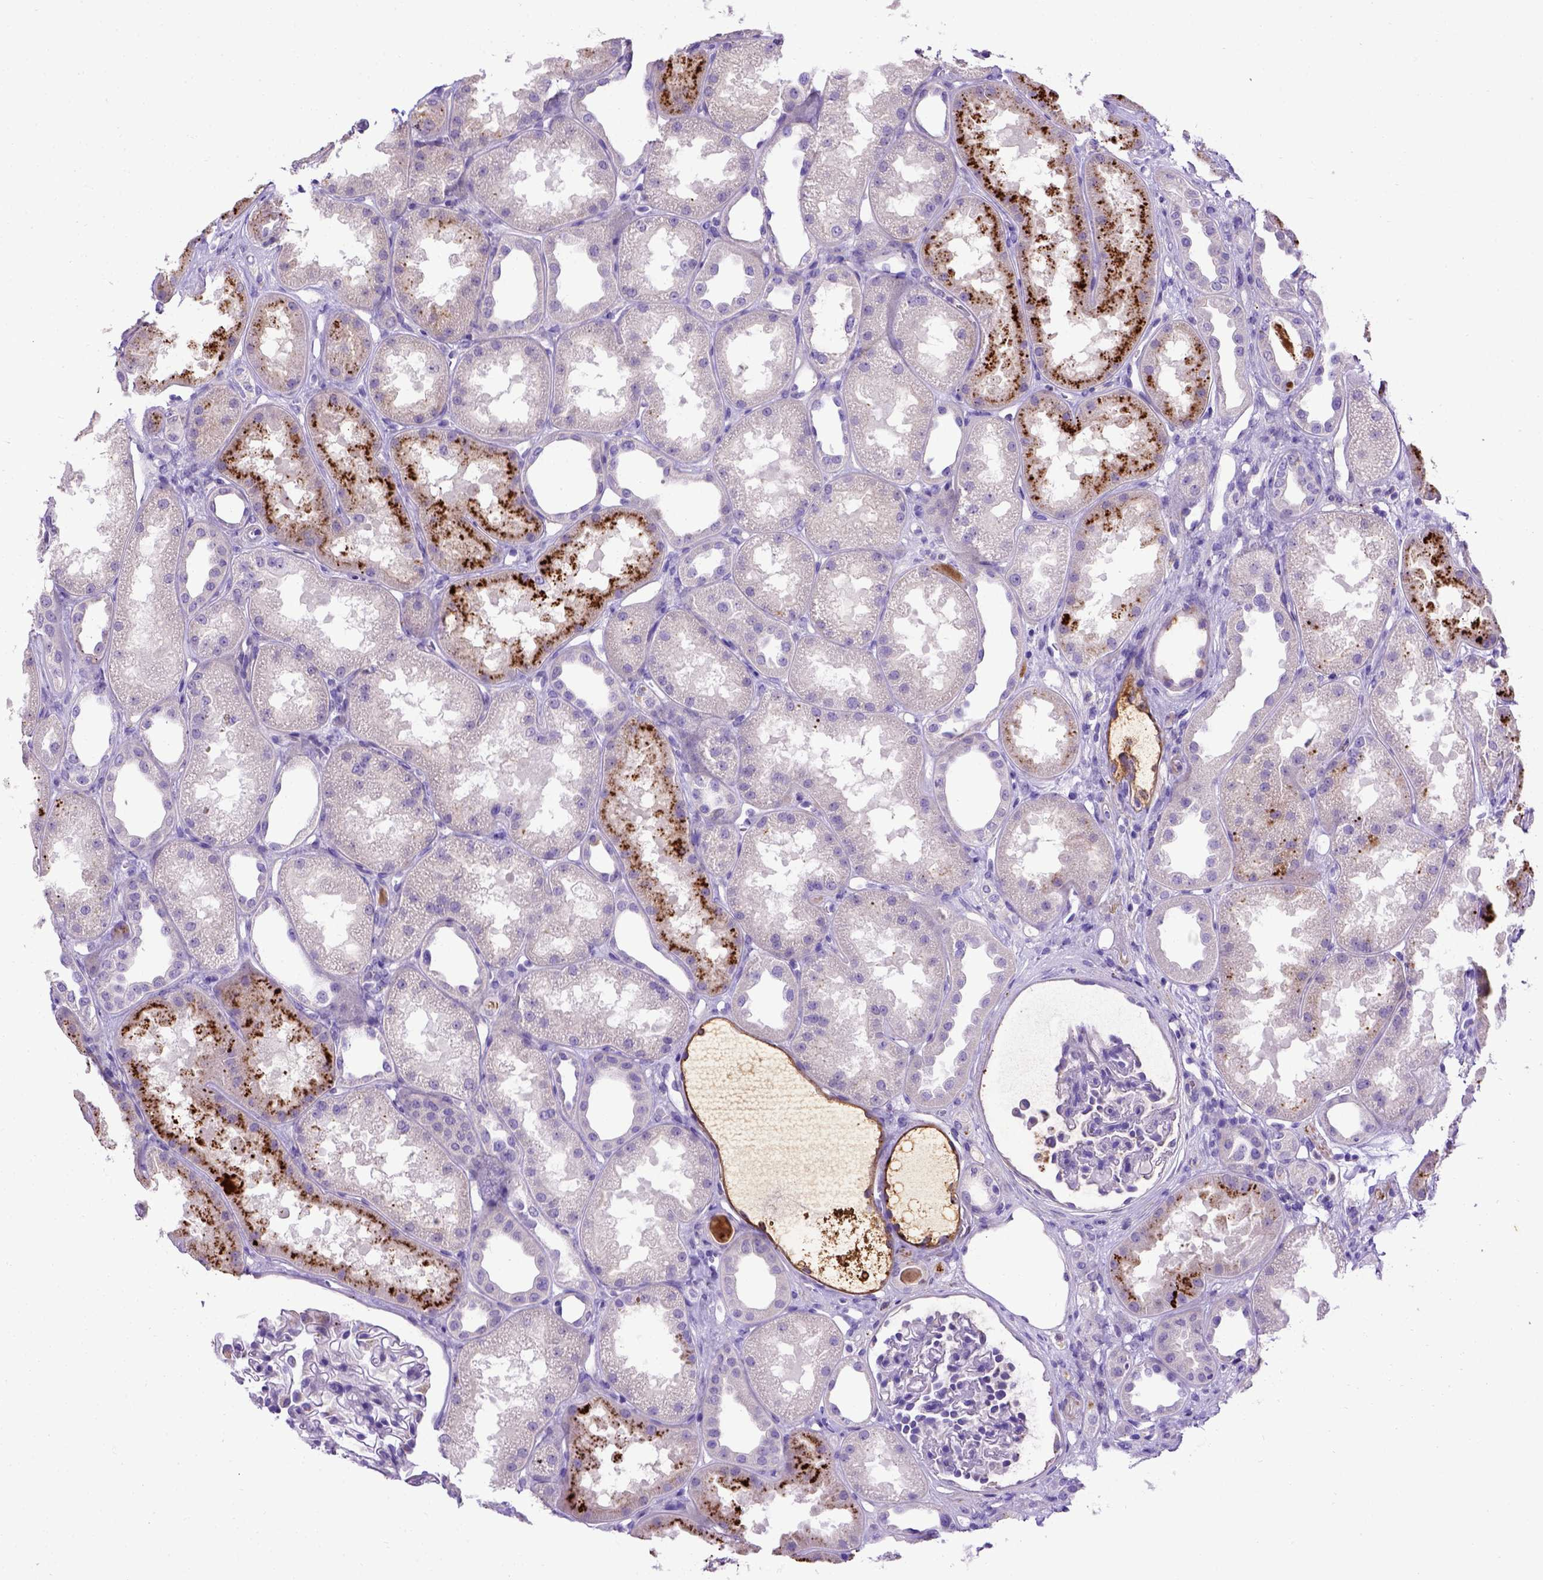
{"staining": {"intensity": "negative", "quantity": "none", "location": "none"}, "tissue": "kidney", "cell_type": "Cells in glomeruli", "image_type": "normal", "snomed": [{"axis": "morphology", "description": "Normal tissue, NOS"}, {"axis": "topography", "description": "Kidney"}], "caption": "The micrograph displays no significant staining in cells in glomeruli of kidney. The staining was performed using DAB to visualize the protein expression in brown, while the nuclei were stained in blue with hematoxylin (Magnification: 20x).", "gene": "ADAM12", "patient": {"sex": "male", "age": 61}}